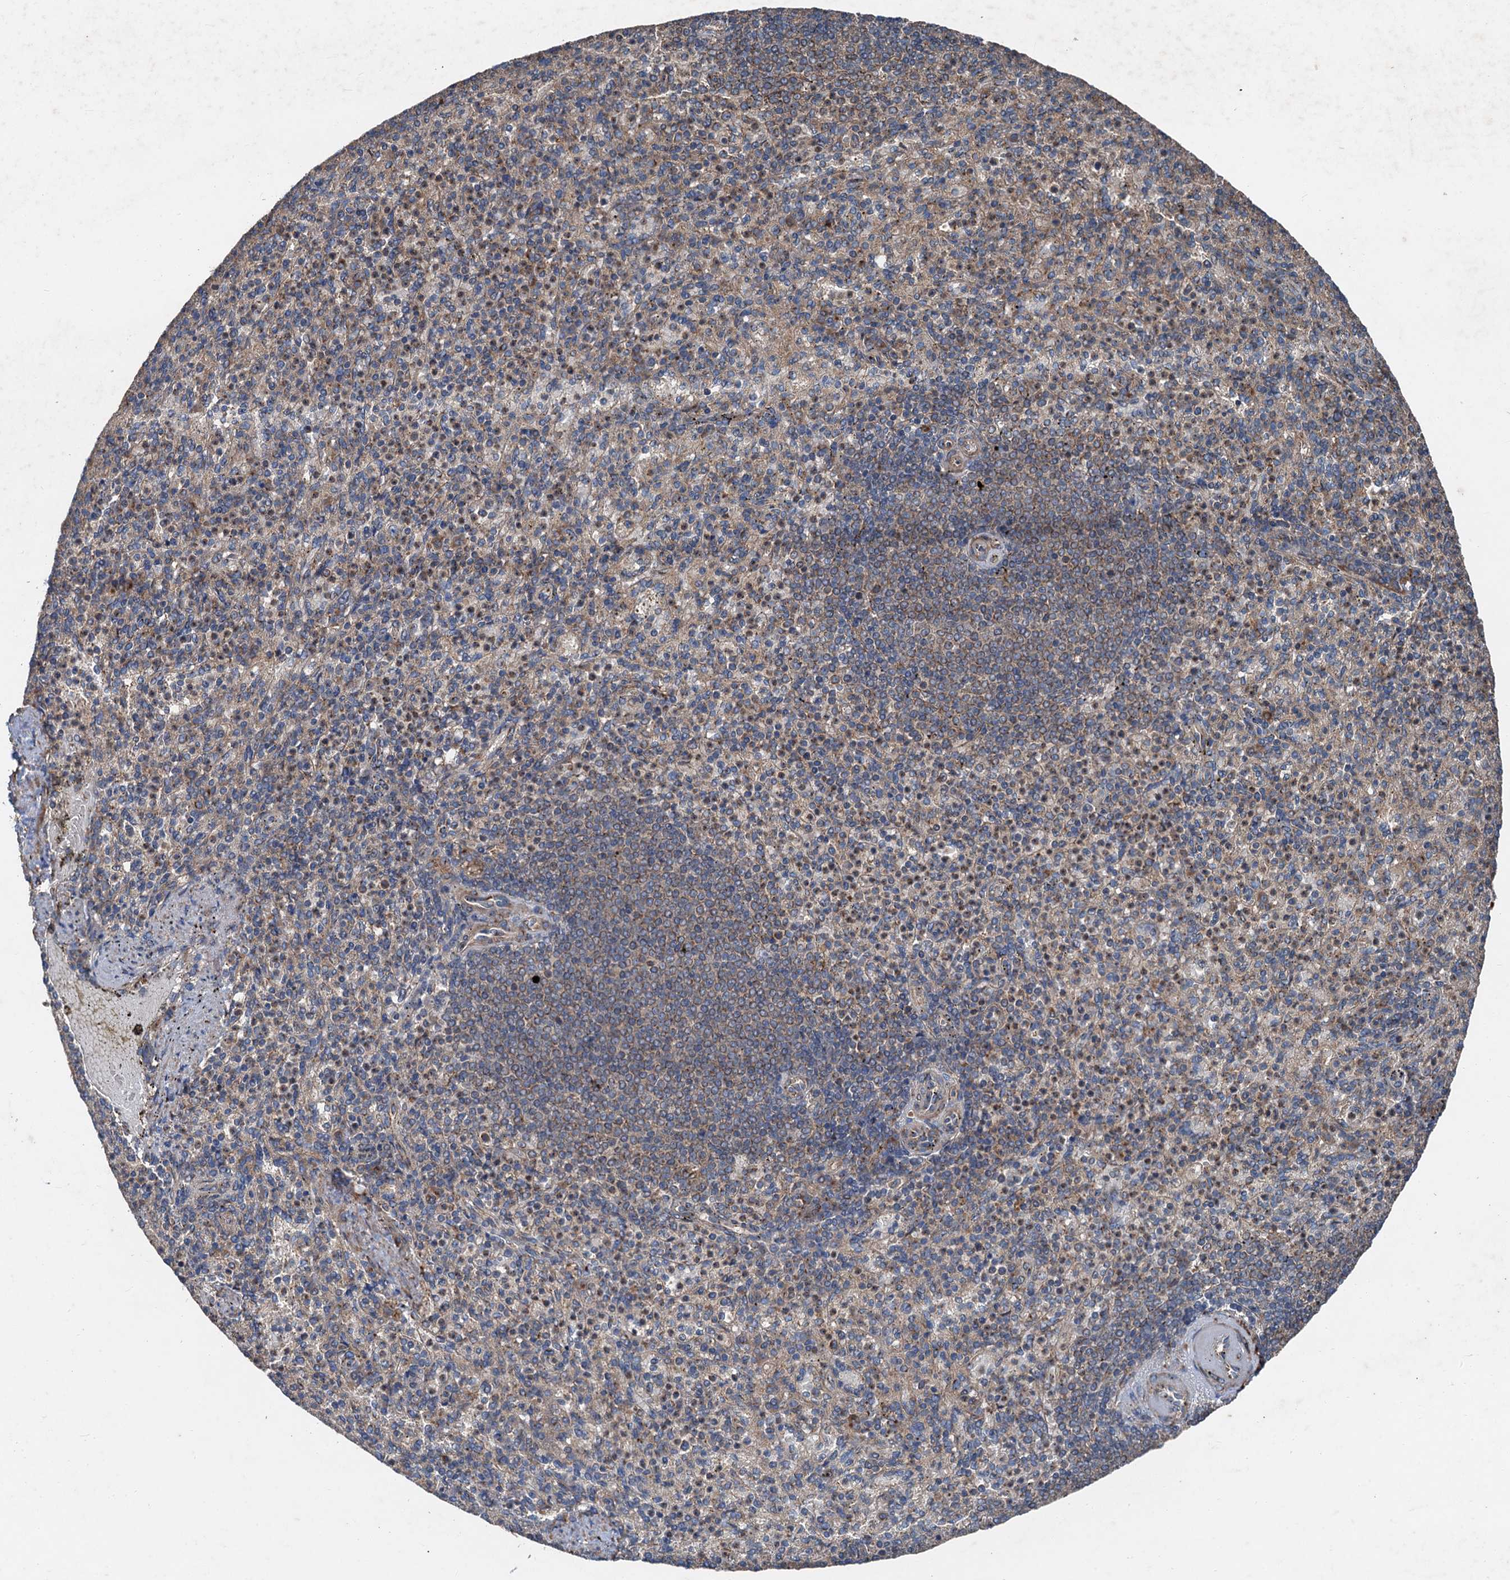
{"staining": {"intensity": "strong", "quantity": "25%-75%", "location": "cytoplasmic/membranous"}, "tissue": "spleen", "cell_type": "Cells in red pulp", "image_type": "normal", "snomed": [{"axis": "morphology", "description": "Normal tissue, NOS"}, {"axis": "topography", "description": "Spleen"}], "caption": "About 25%-75% of cells in red pulp in unremarkable human spleen reveal strong cytoplasmic/membranous protein positivity as visualized by brown immunohistochemical staining.", "gene": "ANKRD26", "patient": {"sex": "female", "age": 74}}